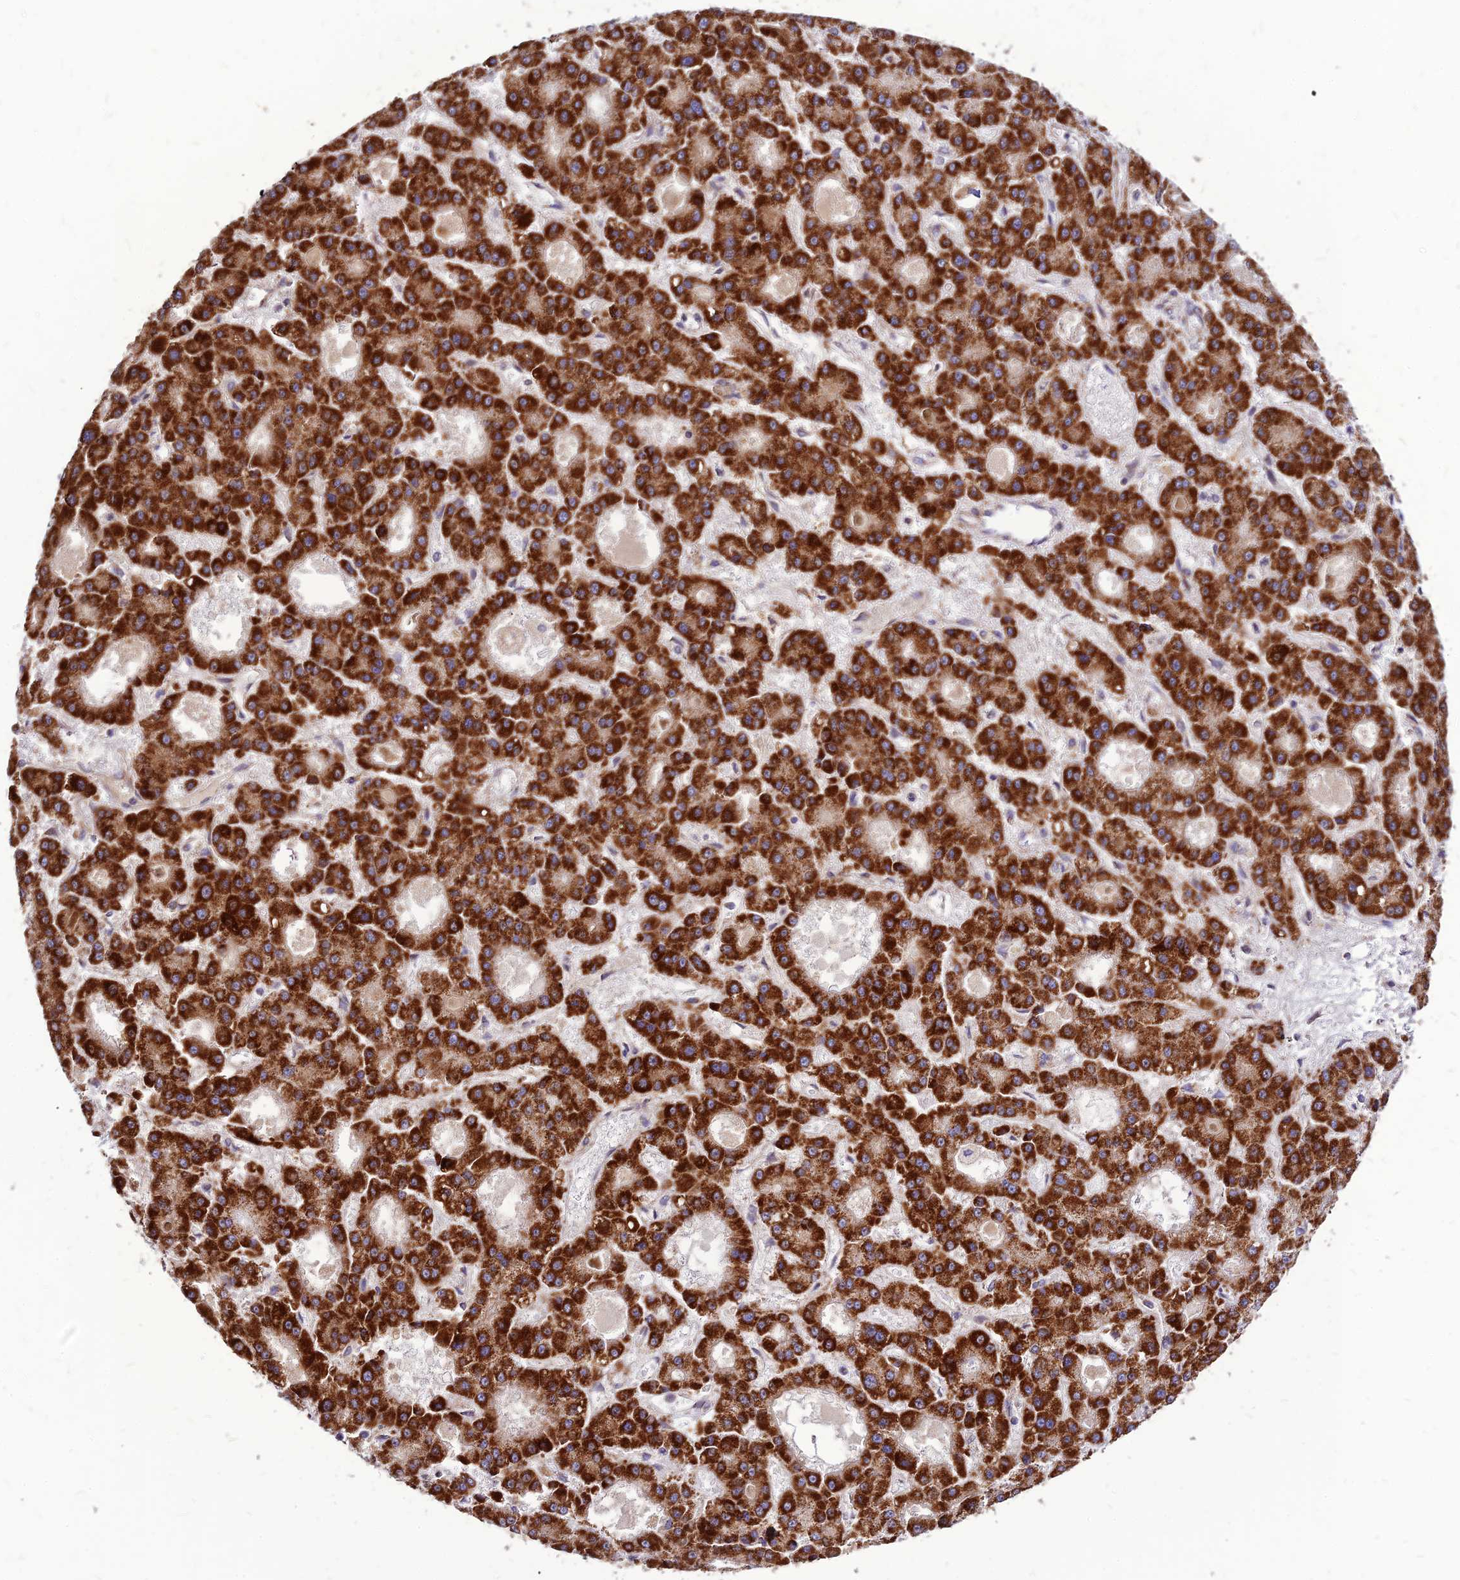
{"staining": {"intensity": "strong", "quantity": ">75%", "location": "cytoplasmic/membranous"}, "tissue": "liver cancer", "cell_type": "Tumor cells", "image_type": "cancer", "snomed": [{"axis": "morphology", "description": "Carcinoma, Hepatocellular, NOS"}, {"axis": "topography", "description": "Liver"}], "caption": "Liver cancer was stained to show a protein in brown. There is high levels of strong cytoplasmic/membranous staining in about >75% of tumor cells.", "gene": "ECI1", "patient": {"sex": "male", "age": 70}}